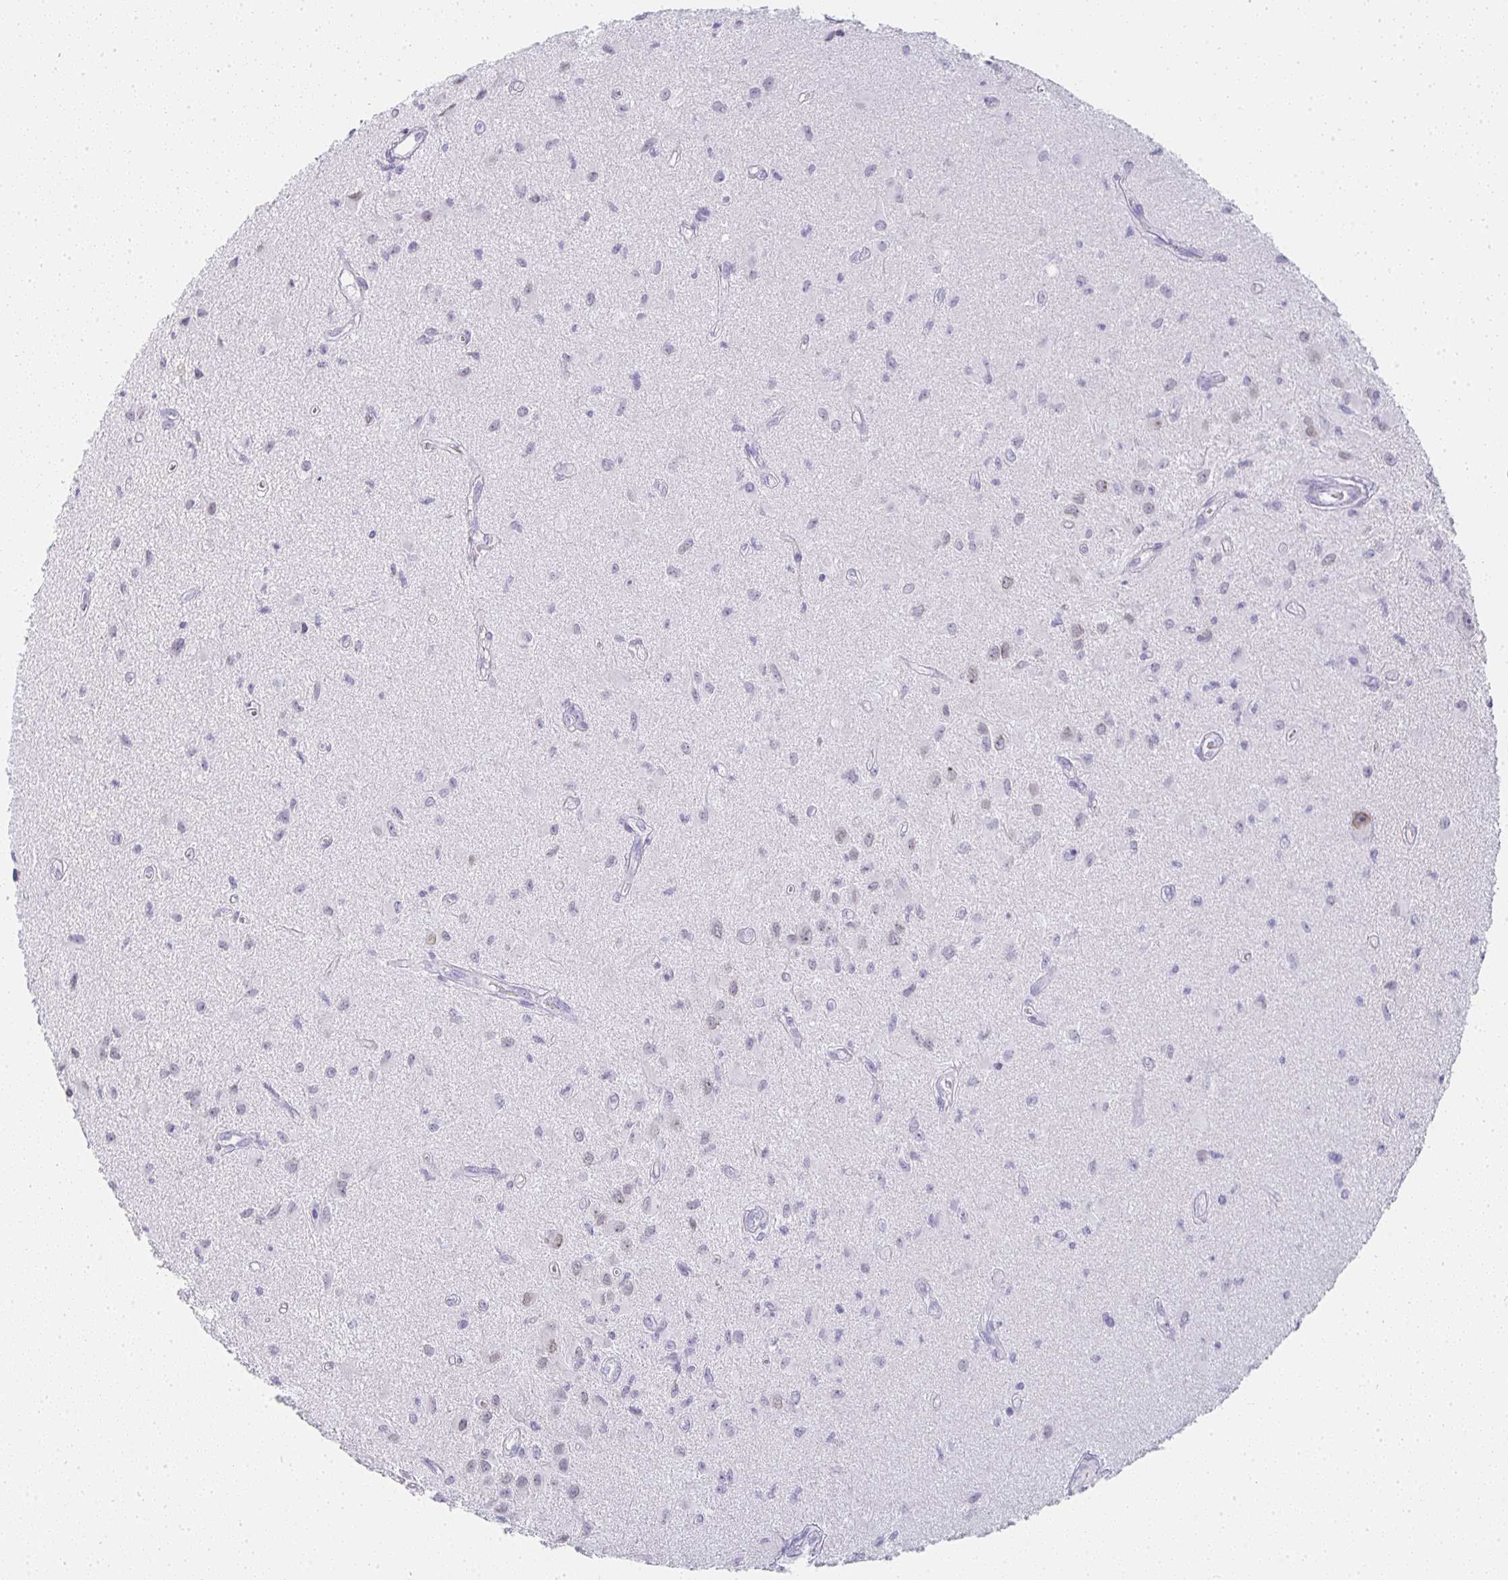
{"staining": {"intensity": "negative", "quantity": "none", "location": "none"}, "tissue": "glioma", "cell_type": "Tumor cells", "image_type": "cancer", "snomed": [{"axis": "morphology", "description": "Glioma, malignant, High grade"}, {"axis": "topography", "description": "Brain"}], "caption": "Histopathology image shows no significant protein expression in tumor cells of glioma.", "gene": "TPSD1", "patient": {"sex": "male", "age": 67}}